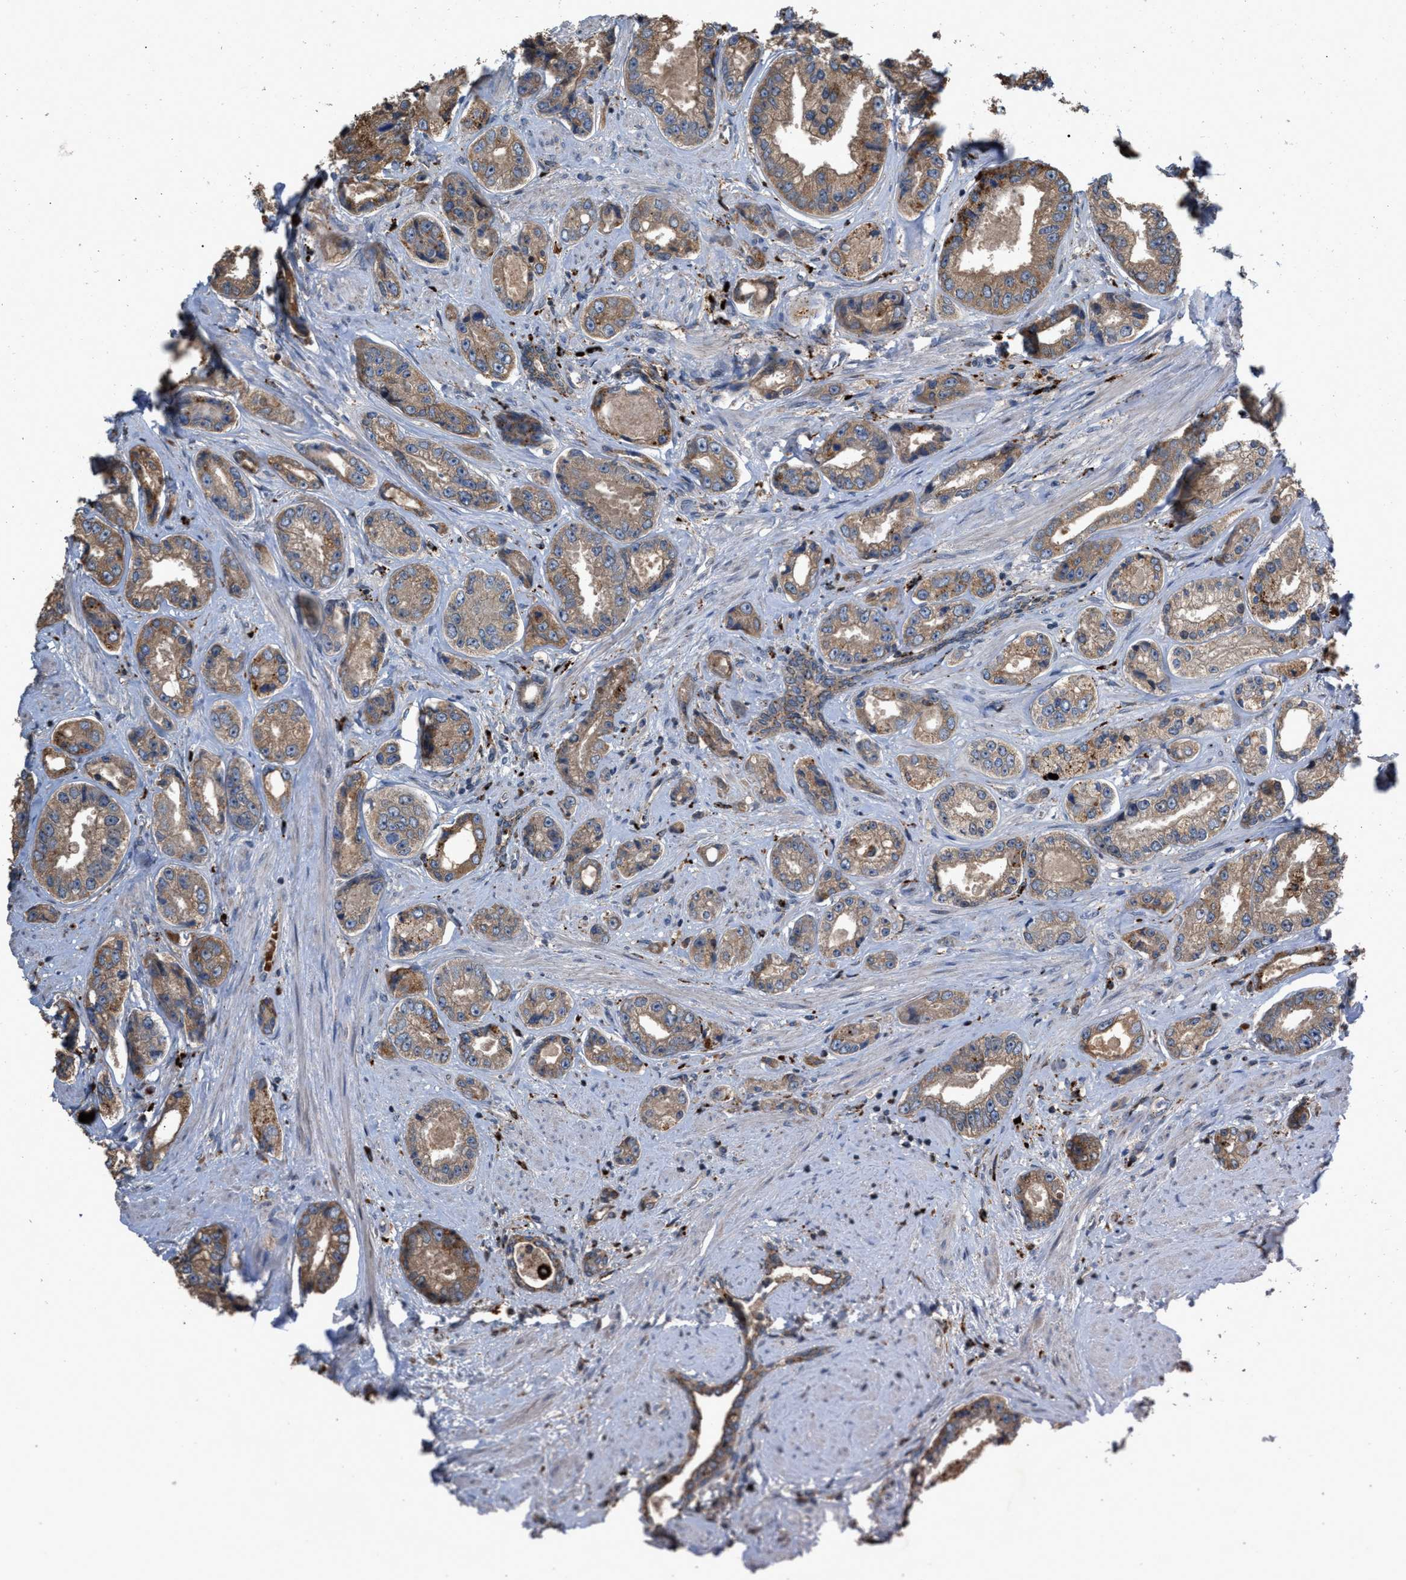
{"staining": {"intensity": "weak", "quantity": ">75%", "location": "cytoplasmic/membranous"}, "tissue": "prostate cancer", "cell_type": "Tumor cells", "image_type": "cancer", "snomed": [{"axis": "morphology", "description": "Adenocarcinoma, High grade"}, {"axis": "topography", "description": "Prostate"}], "caption": "Immunohistochemical staining of prostate cancer (high-grade adenocarcinoma) demonstrates low levels of weak cytoplasmic/membranous staining in about >75% of tumor cells. (IHC, brightfield microscopy, high magnification).", "gene": "ELMO3", "patient": {"sex": "male", "age": 61}}